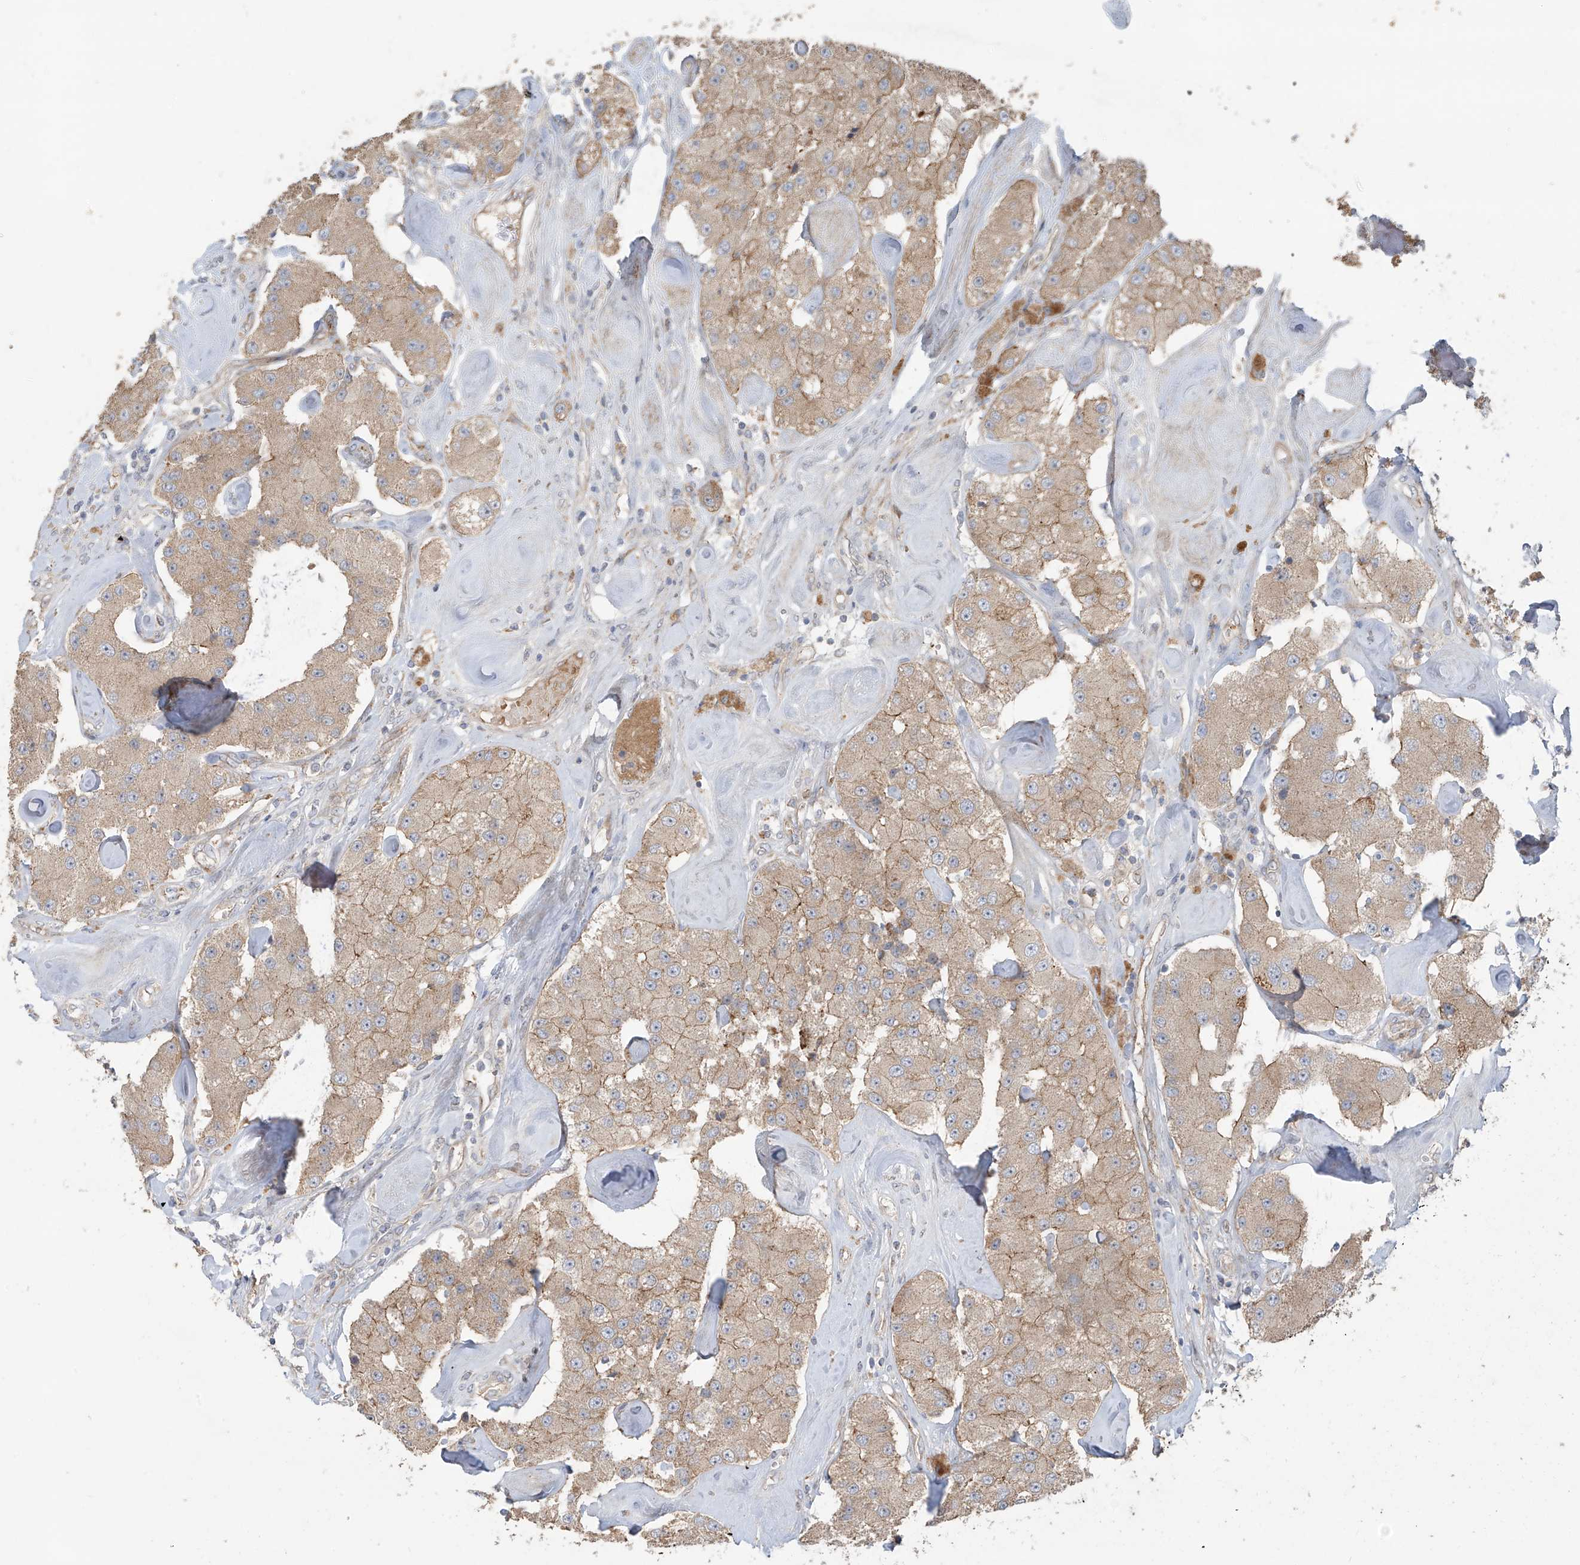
{"staining": {"intensity": "weak", "quantity": ">75%", "location": "cytoplasmic/membranous"}, "tissue": "carcinoid", "cell_type": "Tumor cells", "image_type": "cancer", "snomed": [{"axis": "morphology", "description": "Carcinoid, malignant, NOS"}, {"axis": "topography", "description": "Pancreas"}], "caption": "A micrograph showing weak cytoplasmic/membranous positivity in approximately >75% of tumor cells in carcinoid (malignant), as visualized by brown immunohistochemical staining.", "gene": "ABTB1", "patient": {"sex": "male", "age": 41}}